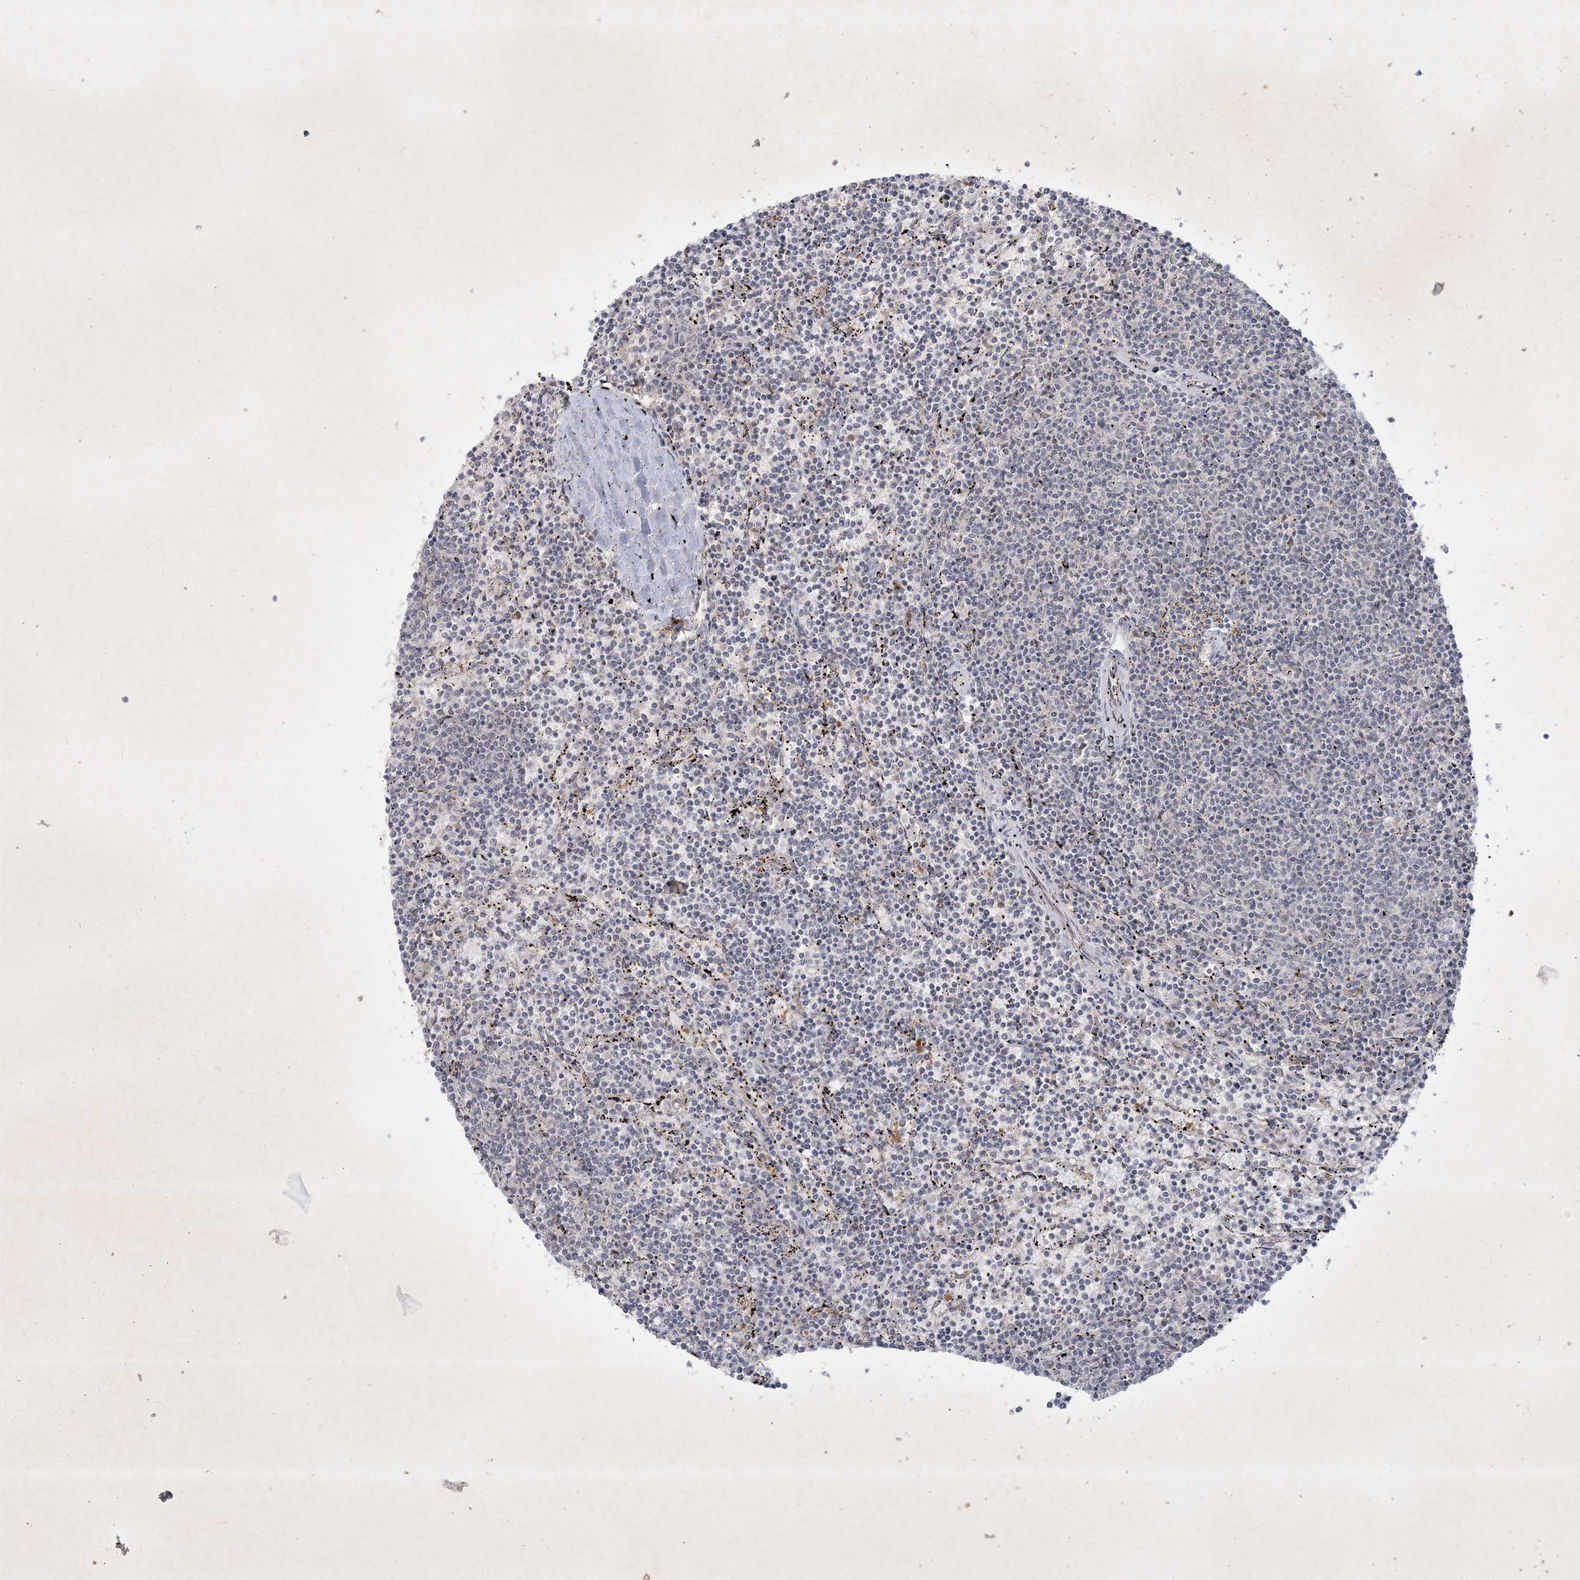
{"staining": {"intensity": "negative", "quantity": "none", "location": "none"}, "tissue": "lymphoma", "cell_type": "Tumor cells", "image_type": "cancer", "snomed": [{"axis": "morphology", "description": "Malignant lymphoma, non-Hodgkin's type, Low grade"}, {"axis": "topography", "description": "Spleen"}], "caption": "Immunohistochemistry (IHC) histopathology image of neoplastic tissue: low-grade malignant lymphoma, non-Hodgkin's type stained with DAB (3,3'-diaminobenzidine) demonstrates no significant protein positivity in tumor cells.", "gene": "BOD1", "patient": {"sex": "female", "age": 50}}